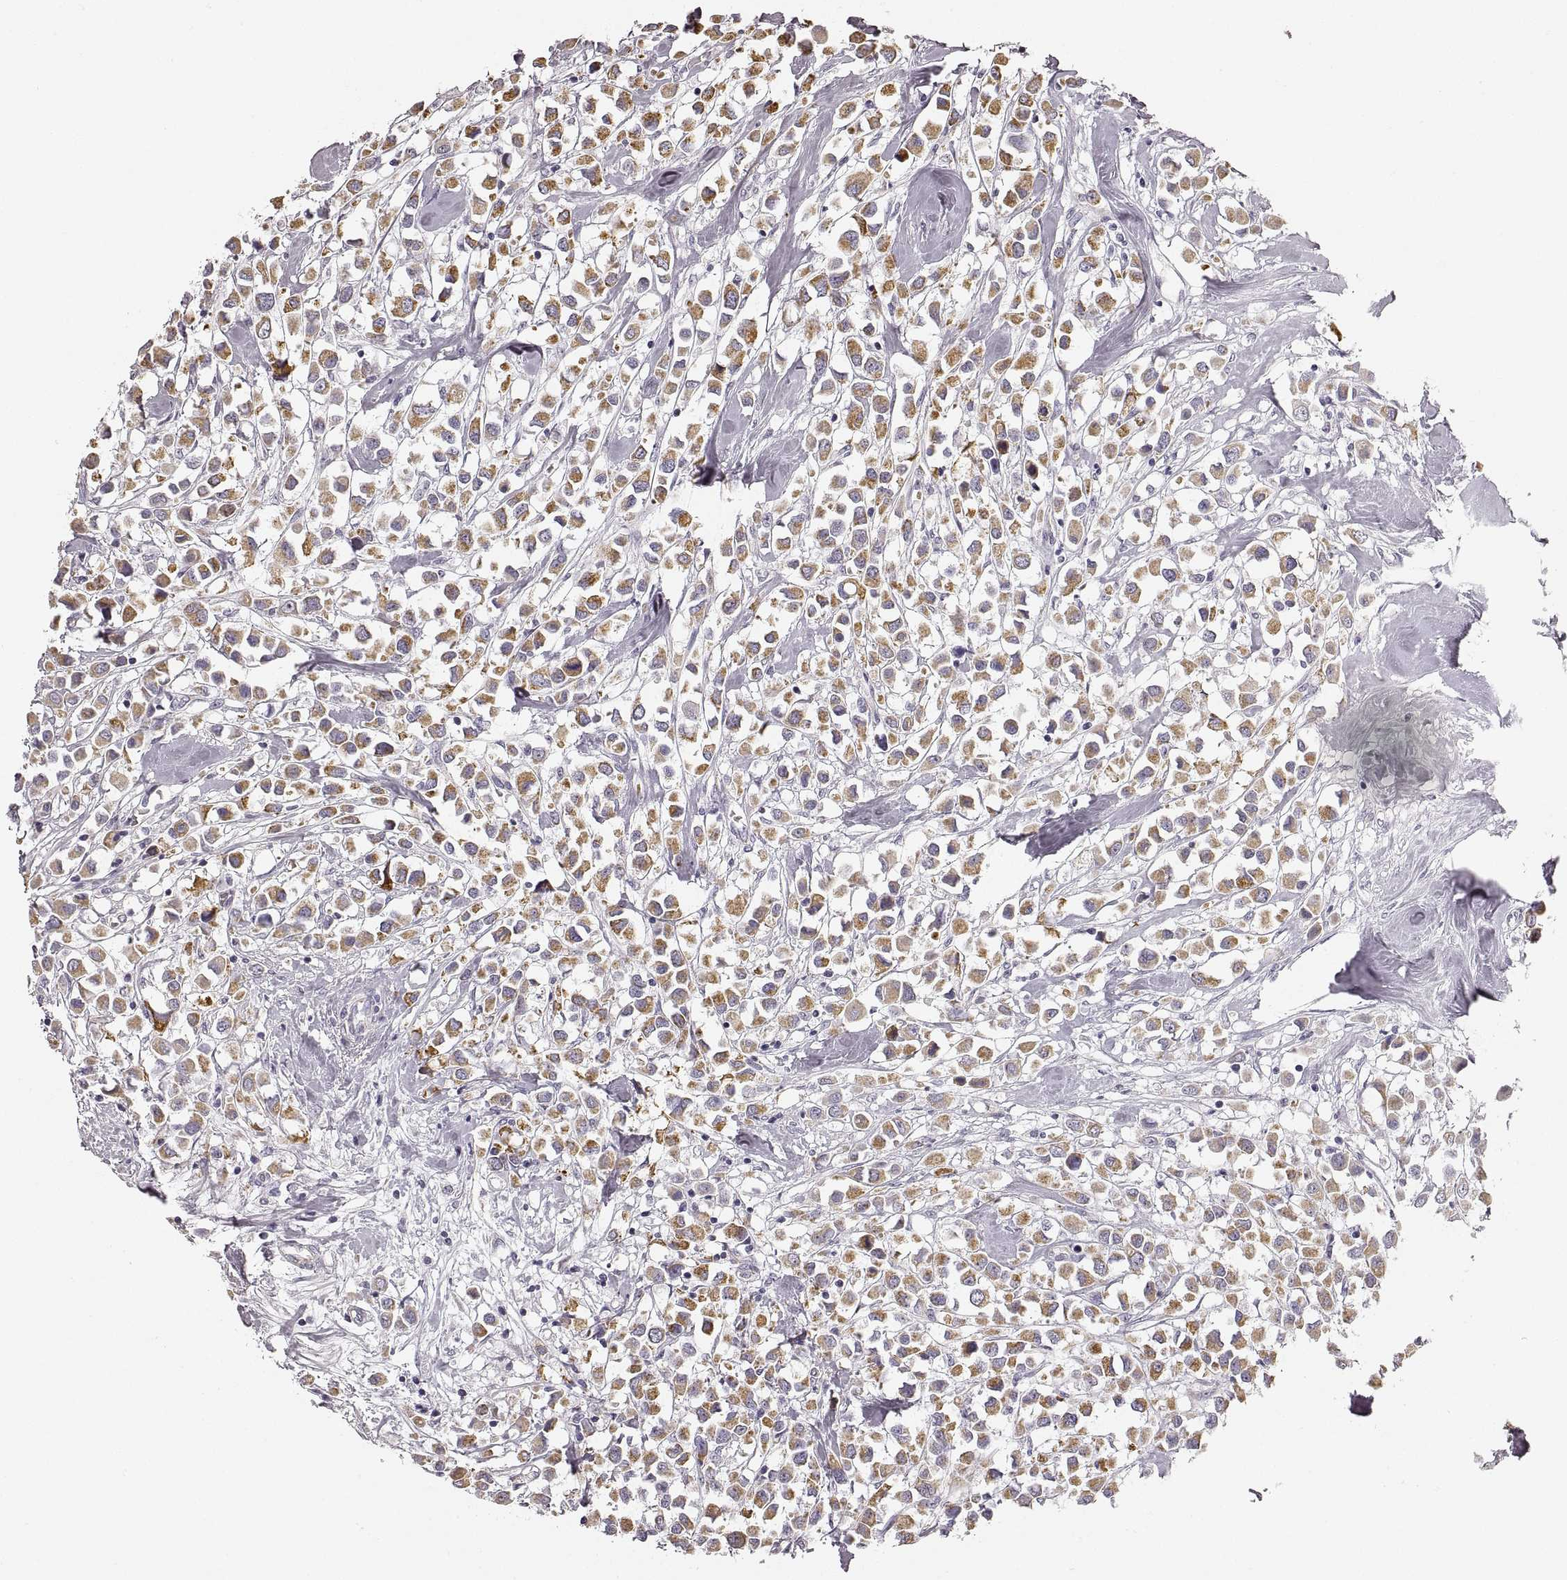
{"staining": {"intensity": "weak", "quantity": ">75%", "location": "cytoplasmic/membranous"}, "tissue": "breast cancer", "cell_type": "Tumor cells", "image_type": "cancer", "snomed": [{"axis": "morphology", "description": "Duct carcinoma"}, {"axis": "topography", "description": "Breast"}], "caption": "Breast invasive ductal carcinoma tissue demonstrates weak cytoplasmic/membranous staining in approximately >75% of tumor cells", "gene": "RDH13", "patient": {"sex": "female", "age": 61}}